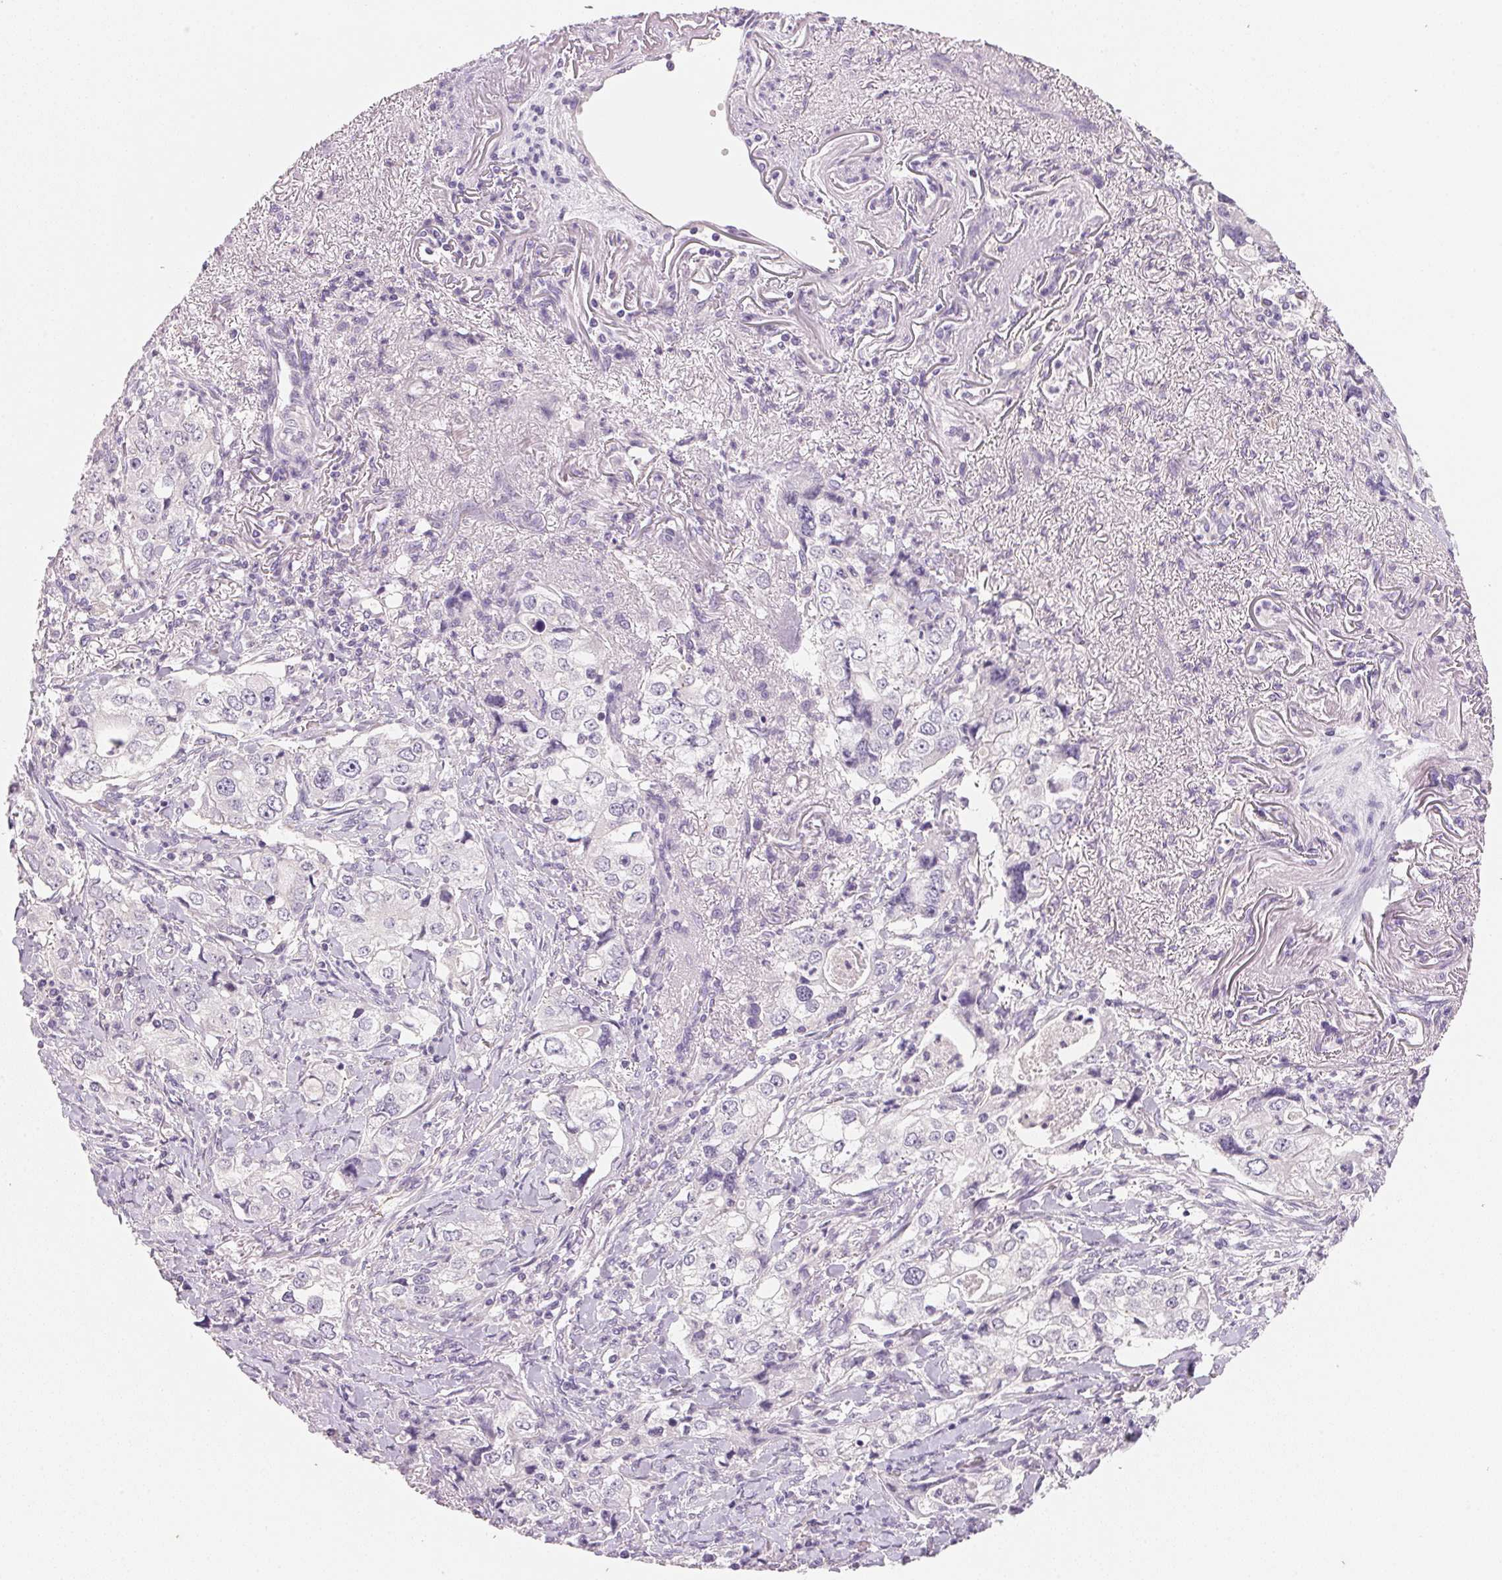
{"staining": {"intensity": "negative", "quantity": "none", "location": "none"}, "tissue": "stomach cancer", "cell_type": "Tumor cells", "image_type": "cancer", "snomed": [{"axis": "morphology", "description": "Adenocarcinoma, NOS"}, {"axis": "topography", "description": "Stomach, upper"}], "caption": "DAB immunohistochemical staining of human adenocarcinoma (stomach) exhibits no significant positivity in tumor cells. (DAB (3,3'-diaminobenzidine) immunohistochemistry with hematoxylin counter stain).", "gene": "MCOLN3", "patient": {"sex": "male", "age": 75}}